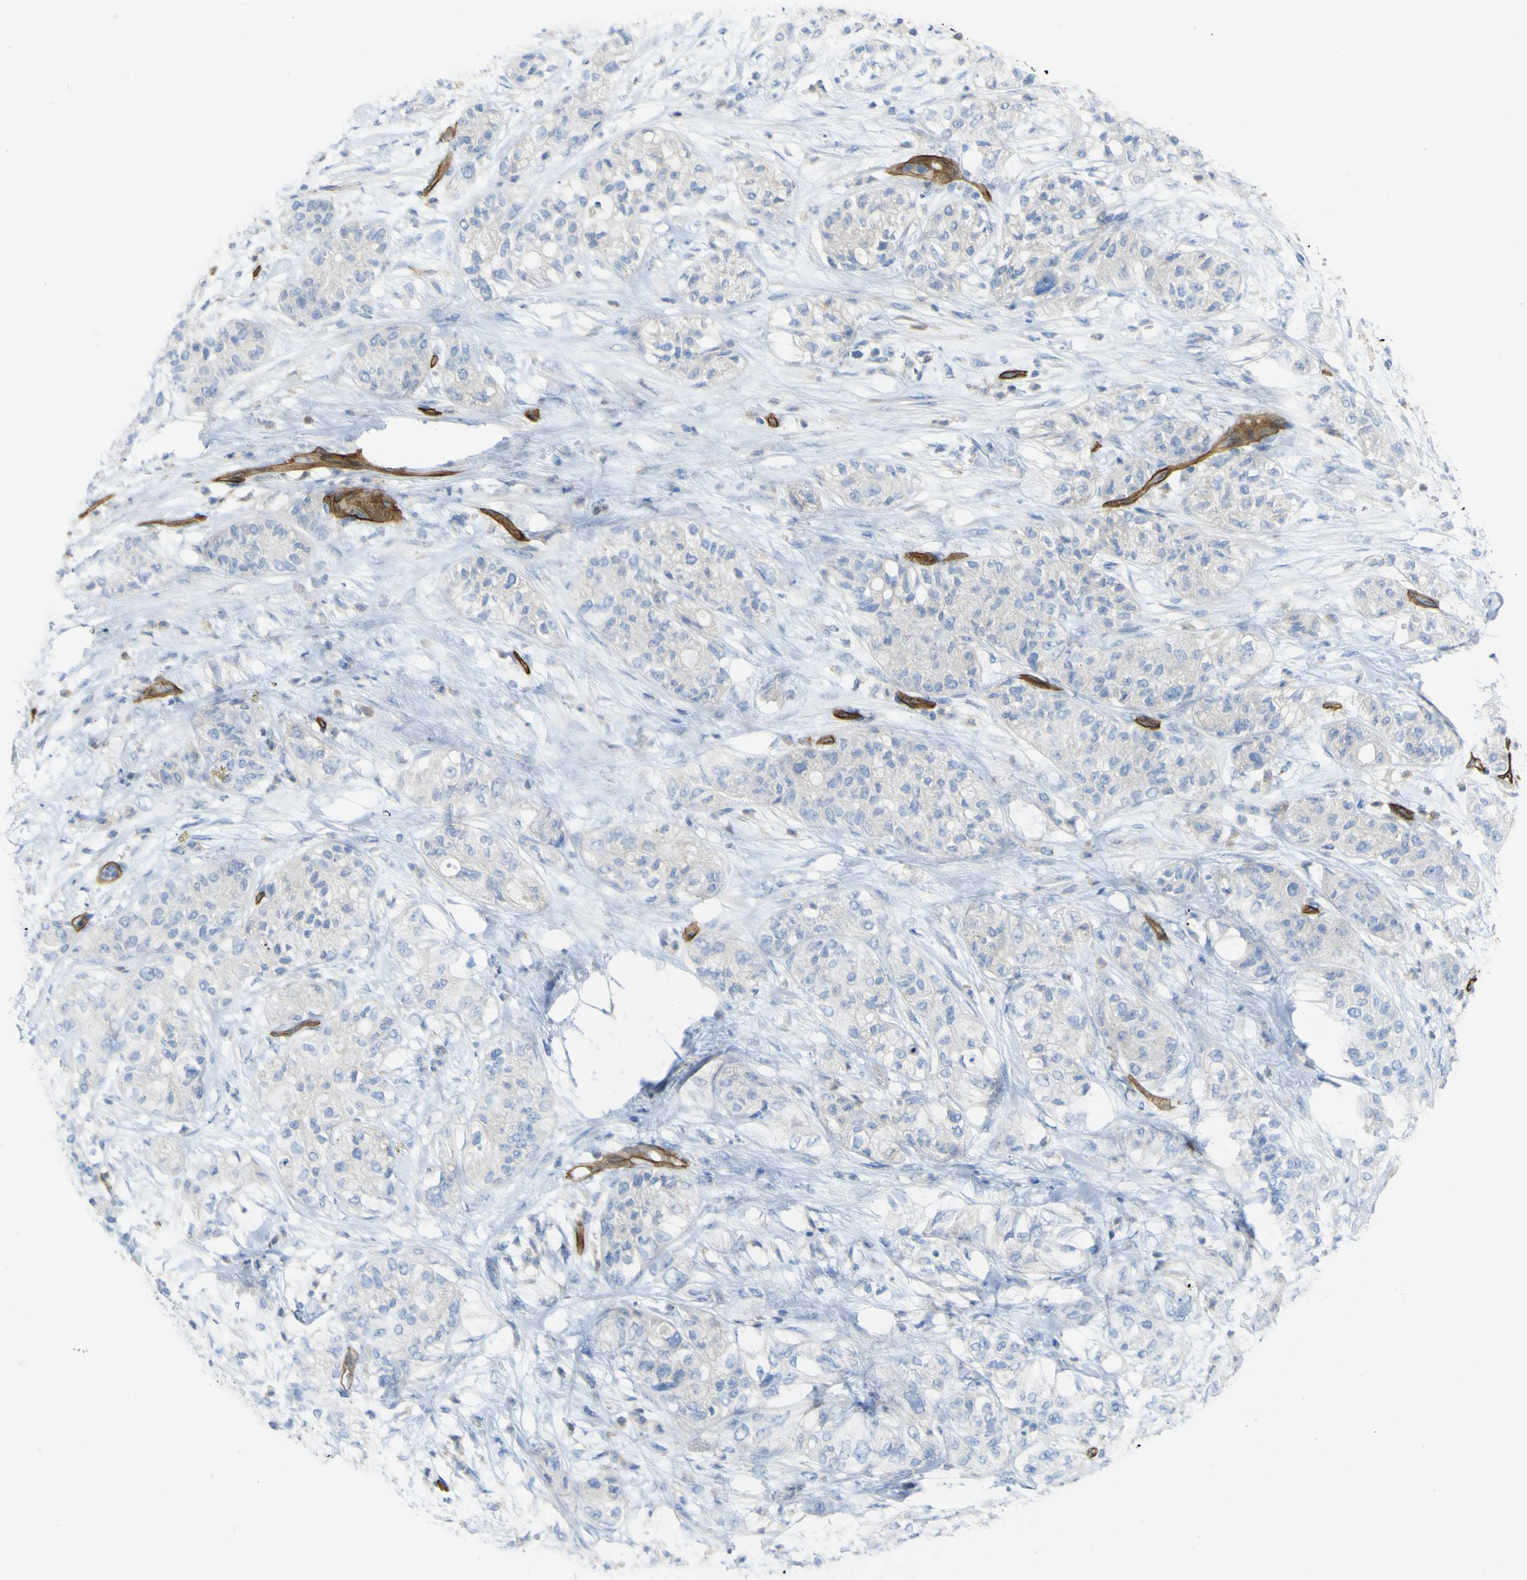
{"staining": {"intensity": "negative", "quantity": "none", "location": "none"}, "tissue": "pancreatic cancer", "cell_type": "Tumor cells", "image_type": "cancer", "snomed": [{"axis": "morphology", "description": "Adenocarcinoma, NOS"}, {"axis": "topography", "description": "Pancreas"}], "caption": "Immunohistochemical staining of human pancreatic cancer displays no significant expression in tumor cells.", "gene": "CD93", "patient": {"sex": "female", "age": 78}}